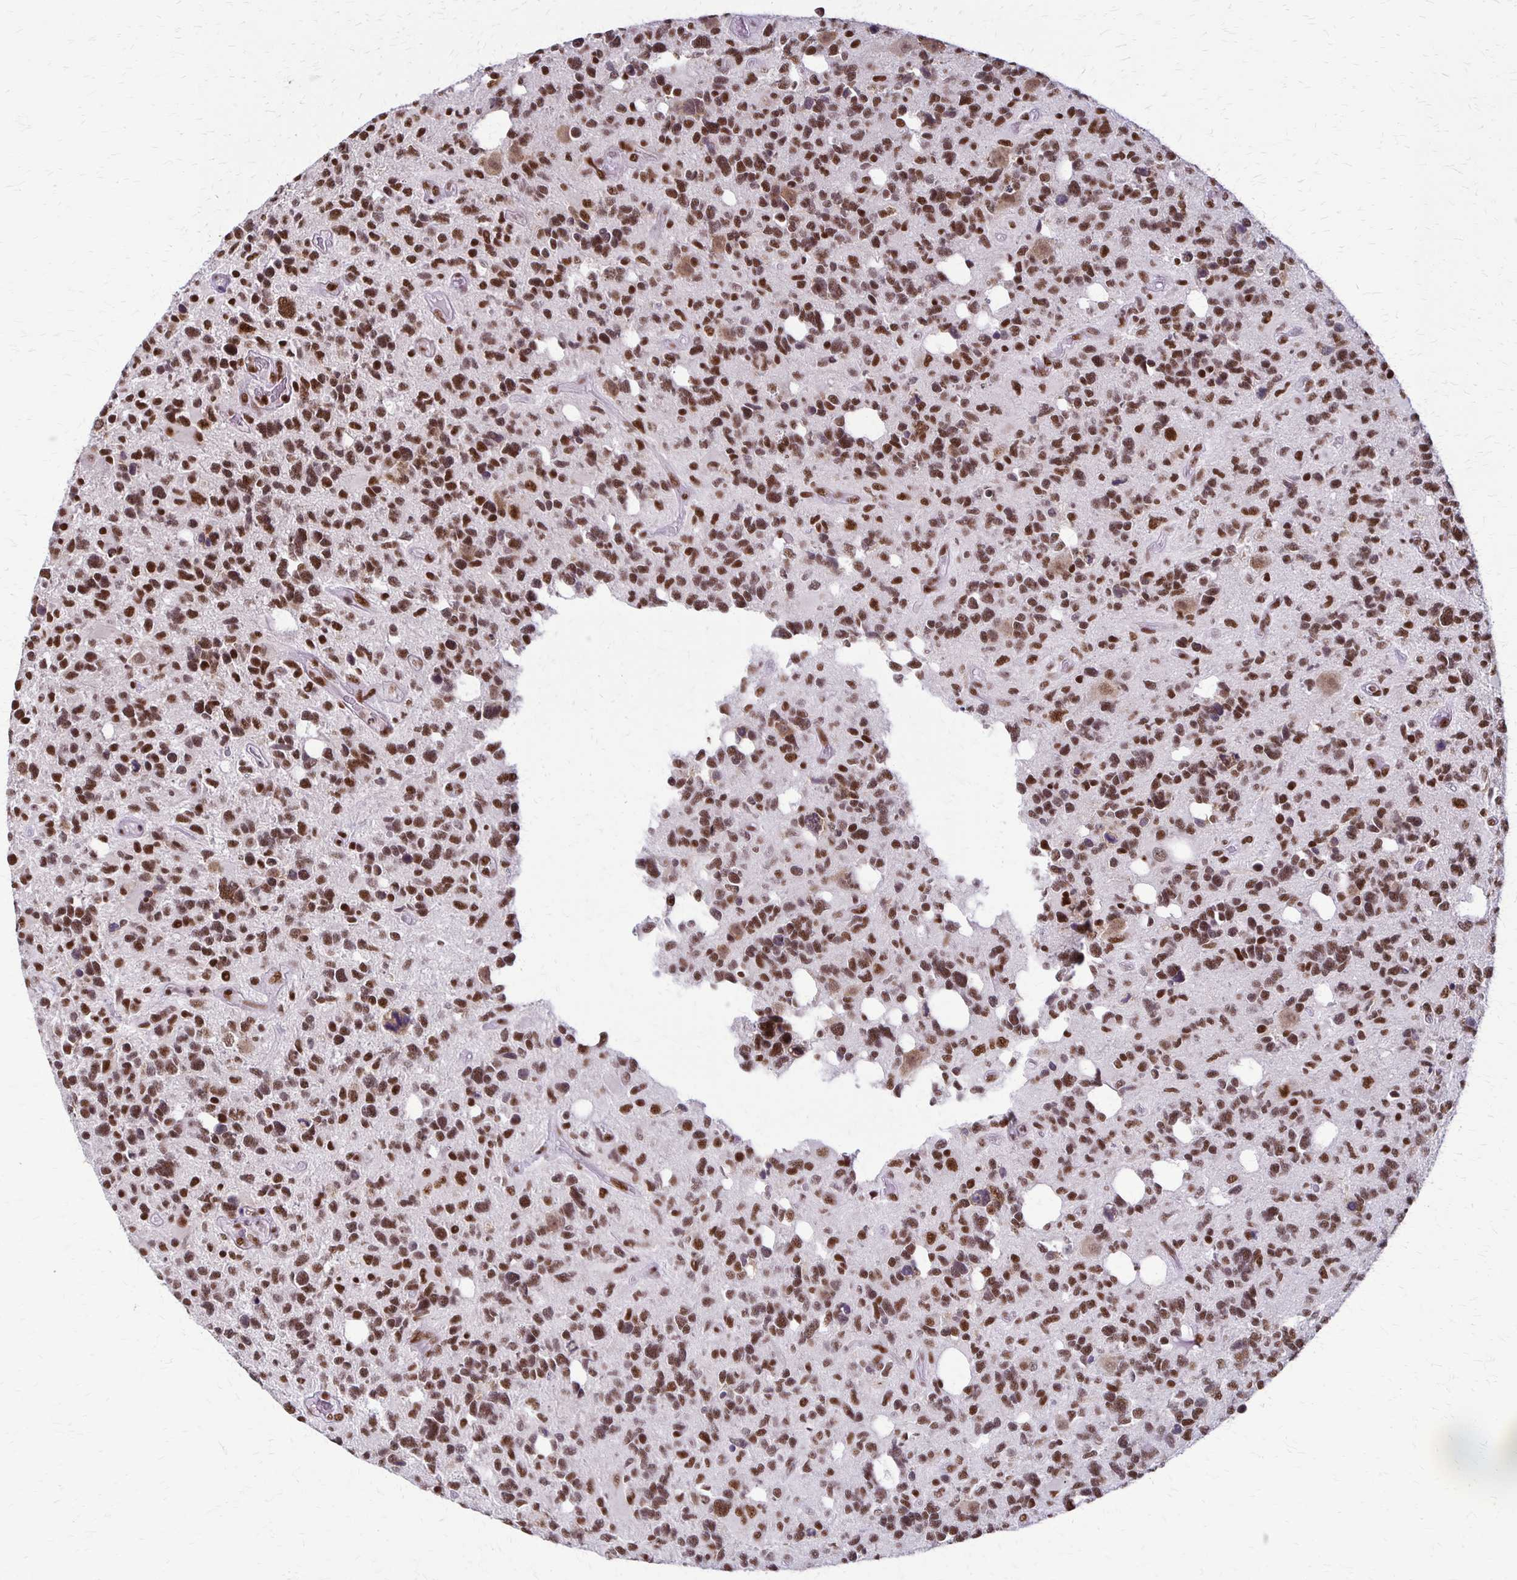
{"staining": {"intensity": "strong", "quantity": ">75%", "location": "nuclear"}, "tissue": "glioma", "cell_type": "Tumor cells", "image_type": "cancer", "snomed": [{"axis": "morphology", "description": "Glioma, malignant, High grade"}, {"axis": "topography", "description": "Brain"}], "caption": "A high-resolution image shows immunohistochemistry (IHC) staining of malignant glioma (high-grade), which exhibits strong nuclear staining in about >75% of tumor cells. (Stains: DAB in brown, nuclei in blue, Microscopy: brightfield microscopy at high magnification).", "gene": "XRCC6", "patient": {"sex": "male", "age": 49}}